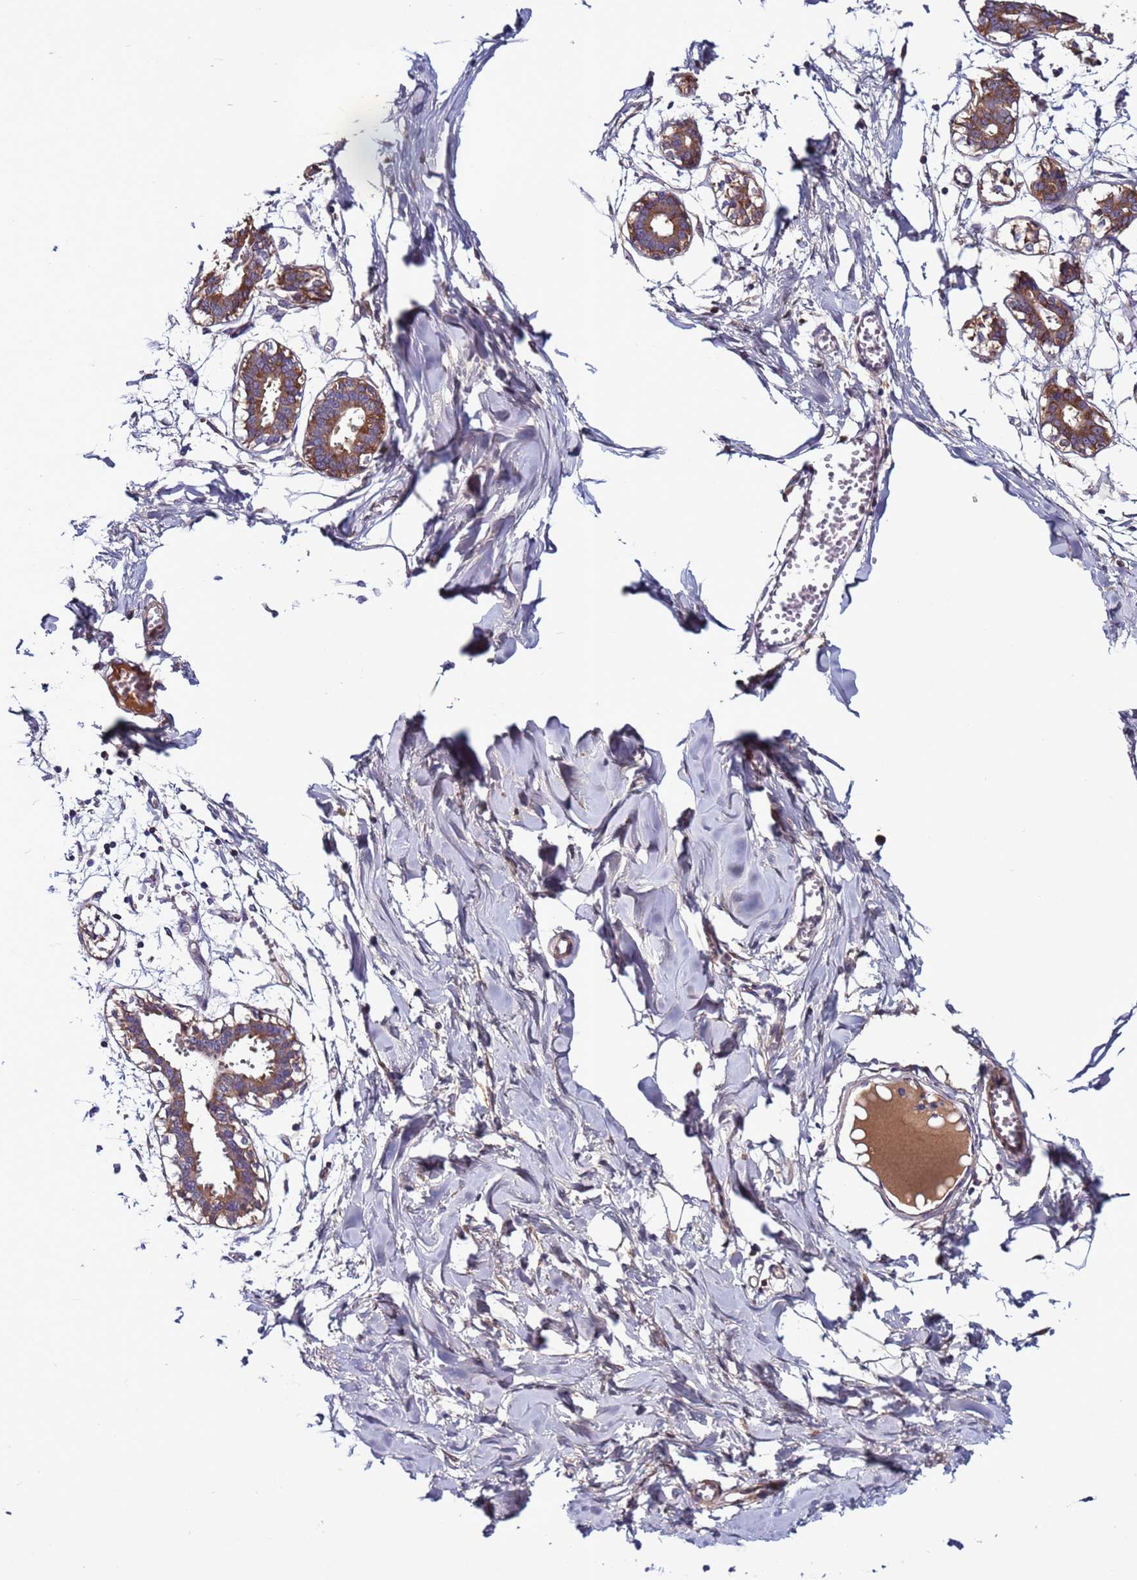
{"staining": {"intensity": "negative", "quantity": "none", "location": "none"}, "tissue": "breast", "cell_type": "Adipocytes", "image_type": "normal", "snomed": [{"axis": "morphology", "description": "Normal tissue, NOS"}, {"axis": "topography", "description": "Breast"}], "caption": "This is a histopathology image of immunohistochemistry staining of benign breast, which shows no expression in adipocytes.", "gene": "C8G", "patient": {"sex": "female", "age": 27}}